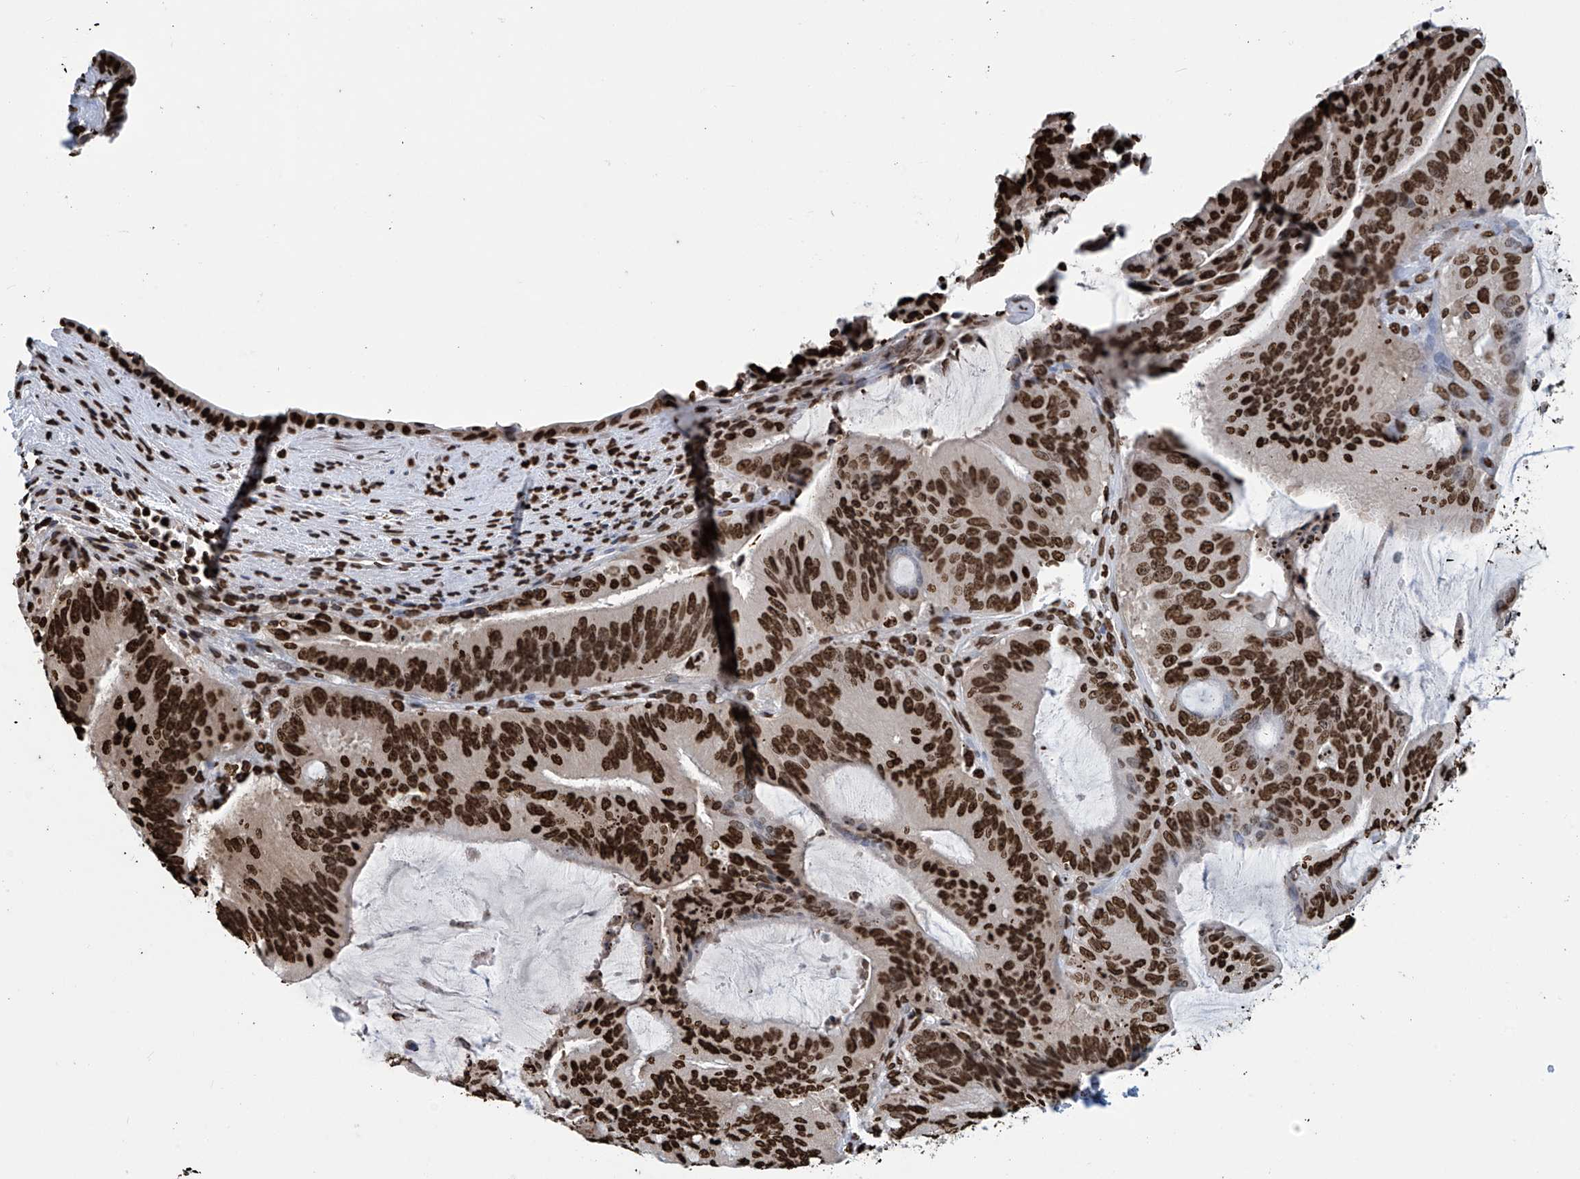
{"staining": {"intensity": "strong", "quantity": ">75%", "location": "nuclear"}, "tissue": "liver cancer", "cell_type": "Tumor cells", "image_type": "cancer", "snomed": [{"axis": "morphology", "description": "Normal tissue, NOS"}, {"axis": "morphology", "description": "Cholangiocarcinoma"}, {"axis": "topography", "description": "Liver"}, {"axis": "topography", "description": "Peripheral nerve tissue"}], "caption": "Tumor cells show high levels of strong nuclear staining in approximately >75% of cells in human liver cancer (cholangiocarcinoma).", "gene": "DPPA2", "patient": {"sex": "female", "age": 73}}